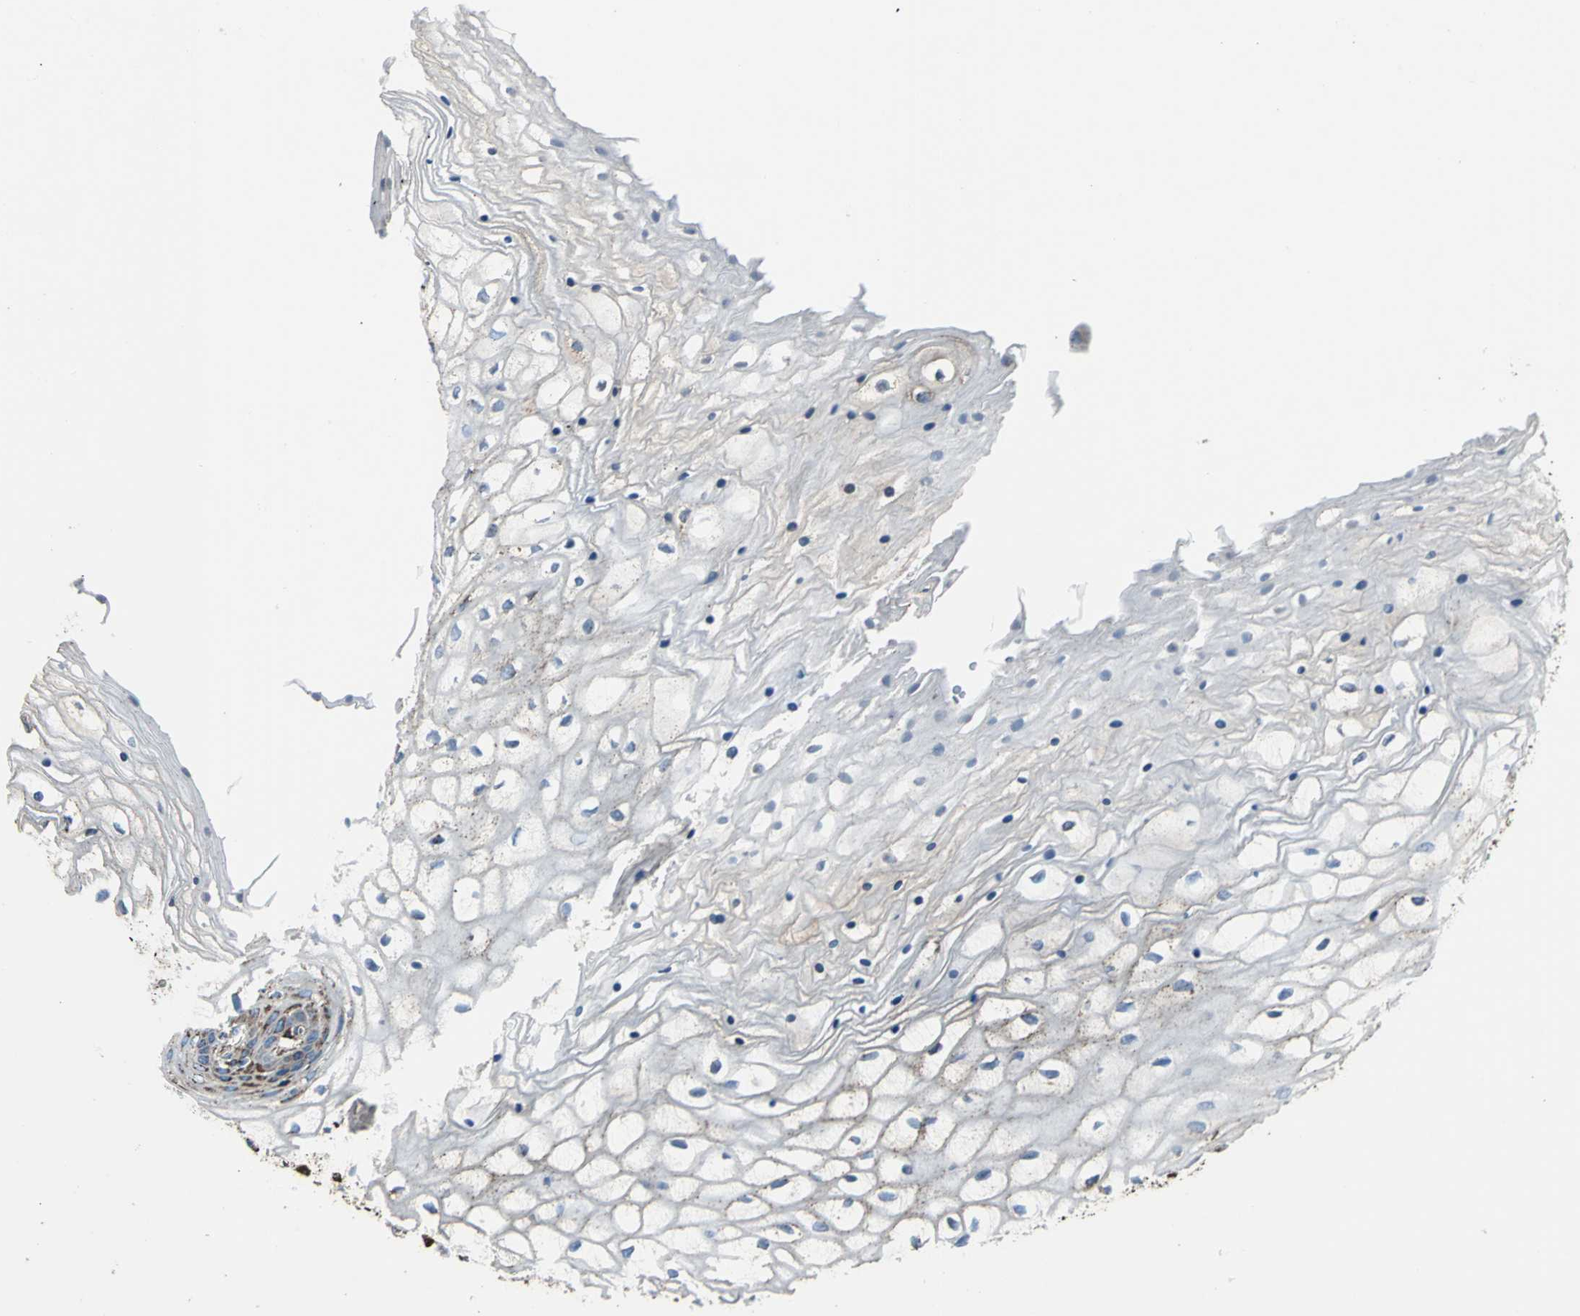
{"staining": {"intensity": "moderate", "quantity": "25%-75%", "location": "cytoplasmic/membranous"}, "tissue": "vagina", "cell_type": "Squamous epithelial cells", "image_type": "normal", "snomed": [{"axis": "morphology", "description": "Normal tissue, NOS"}, {"axis": "topography", "description": "Vagina"}], "caption": "About 25%-75% of squamous epithelial cells in normal human vagina demonstrate moderate cytoplasmic/membranous protein positivity as visualized by brown immunohistochemical staining.", "gene": "ECH1", "patient": {"sex": "female", "age": 34}}